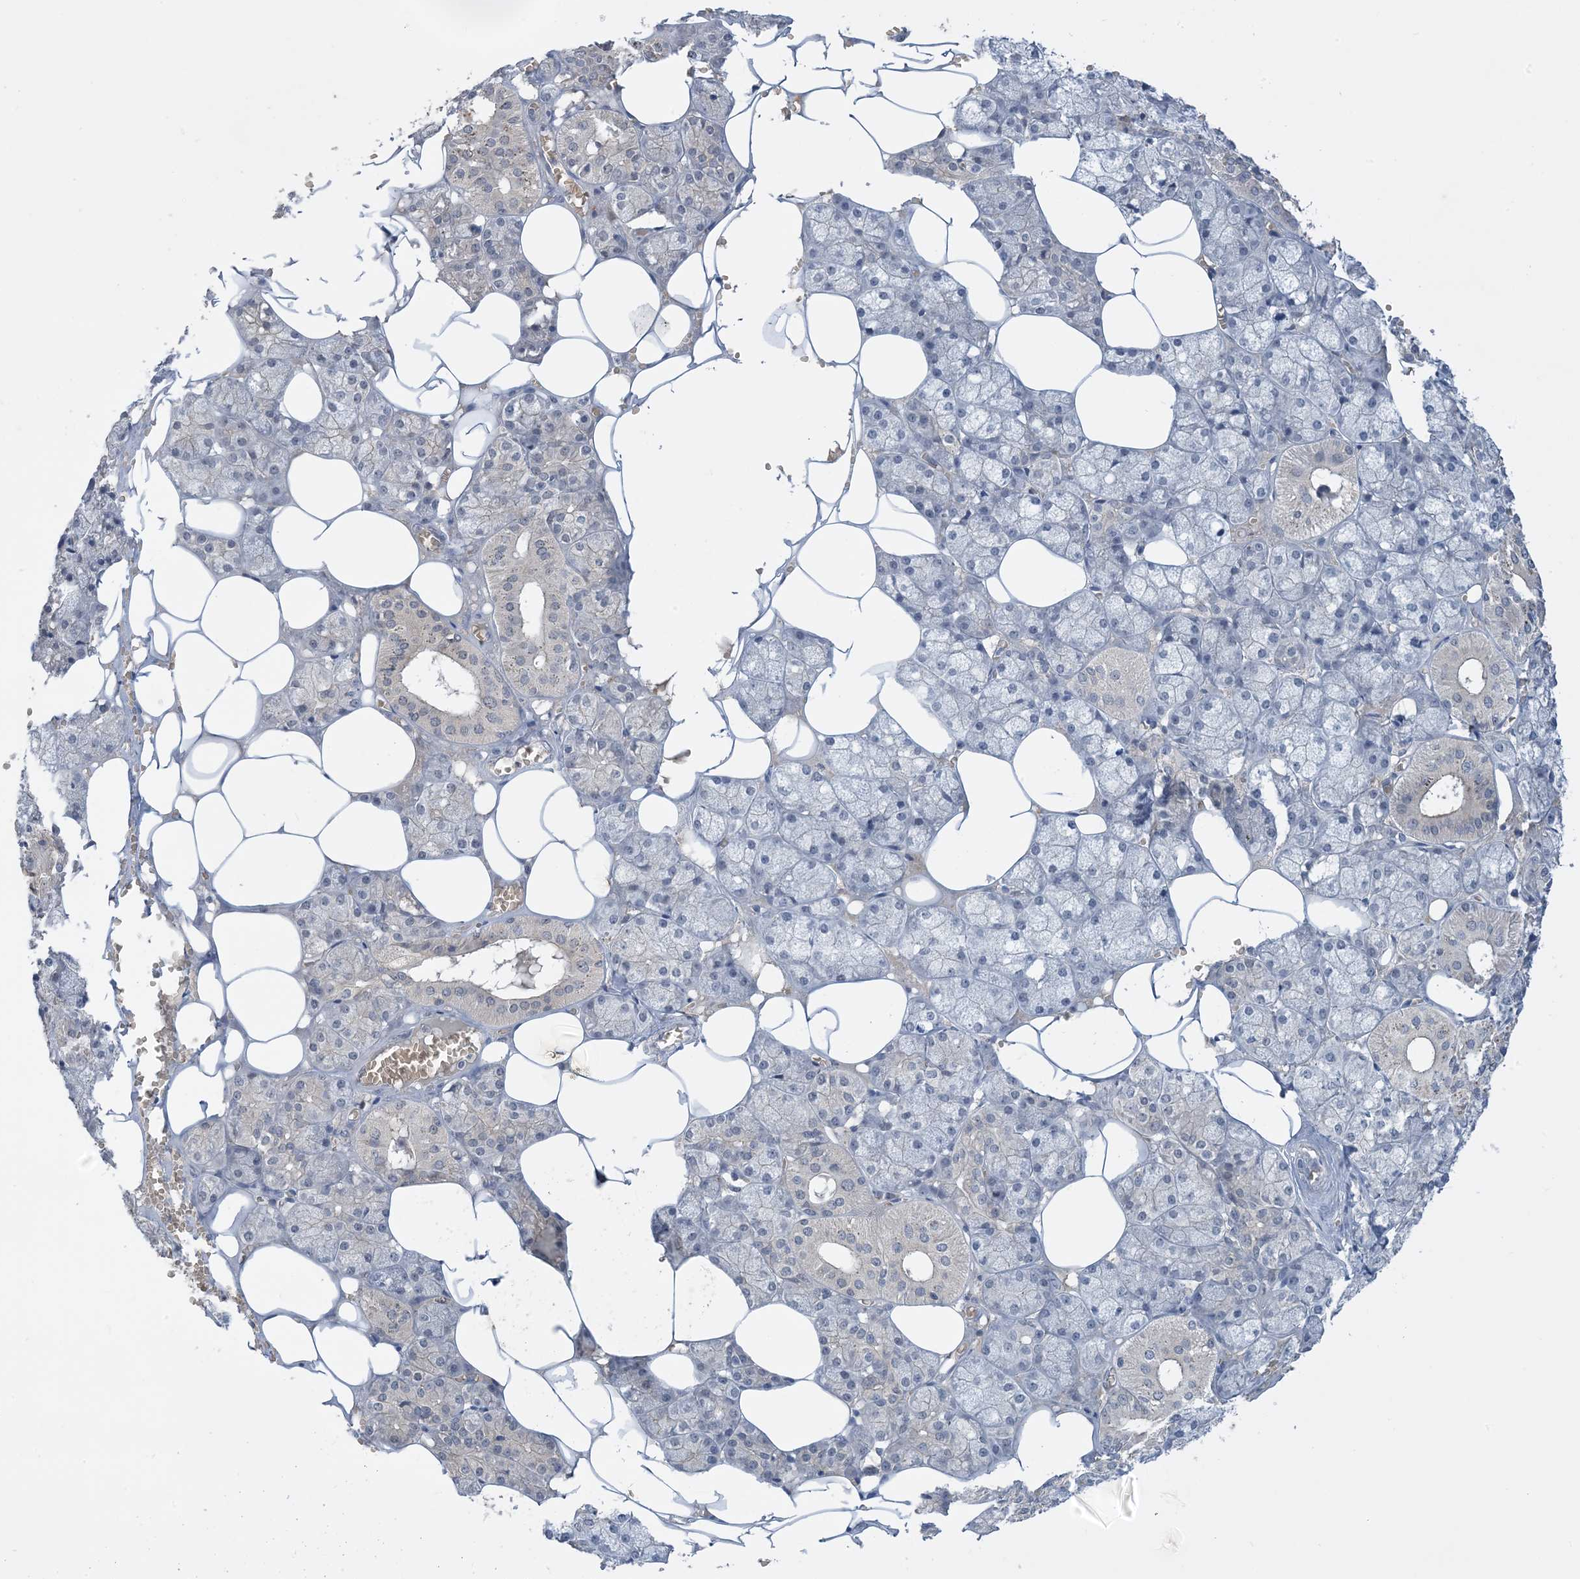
{"staining": {"intensity": "negative", "quantity": "none", "location": "none"}, "tissue": "salivary gland", "cell_type": "Glandular cells", "image_type": "normal", "snomed": [{"axis": "morphology", "description": "Normal tissue, NOS"}, {"axis": "topography", "description": "Salivary gland"}], "caption": "A photomicrograph of human salivary gland is negative for staining in glandular cells.", "gene": "UBE2E1", "patient": {"sex": "male", "age": 62}}